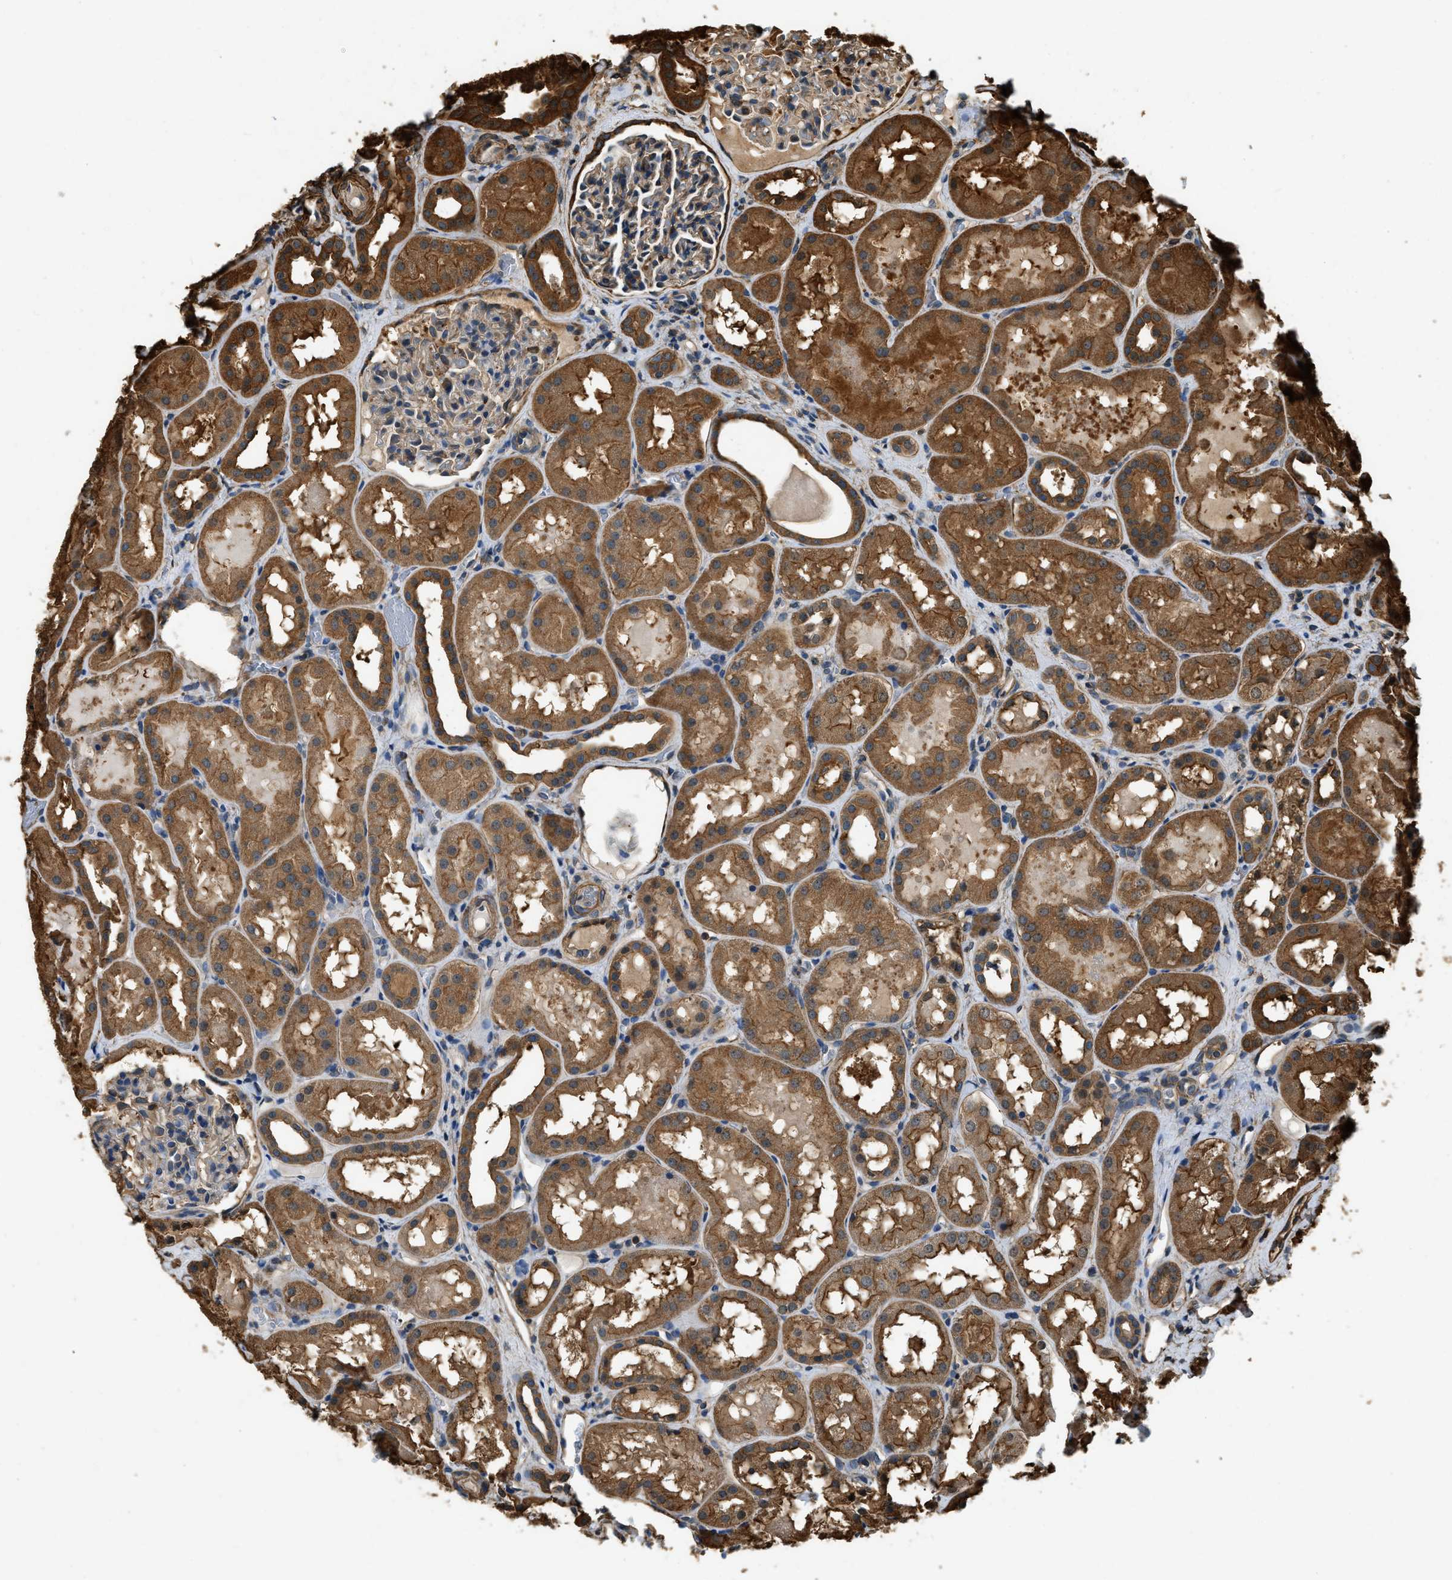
{"staining": {"intensity": "moderate", "quantity": "<25%", "location": "cytoplasmic/membranous"}, "tissue": "kidney", "cell_type": "Cells in glomeruli", "image_type": "normal", "snomed": [{"axis": "morphology", "description": "Normal tissue, NOS"}, {"axis": "topography", "description": "Kidney"}, {"axis": "topography", "description": "Urinary bladder"}], "caption": "Protein analysis of normal kidney displays moderate cytoplasmic/membranous positivity in about <25% of cells in glomeruli.", "gene": "YARS1", "patient": {"sex": "male", "age": 16}}